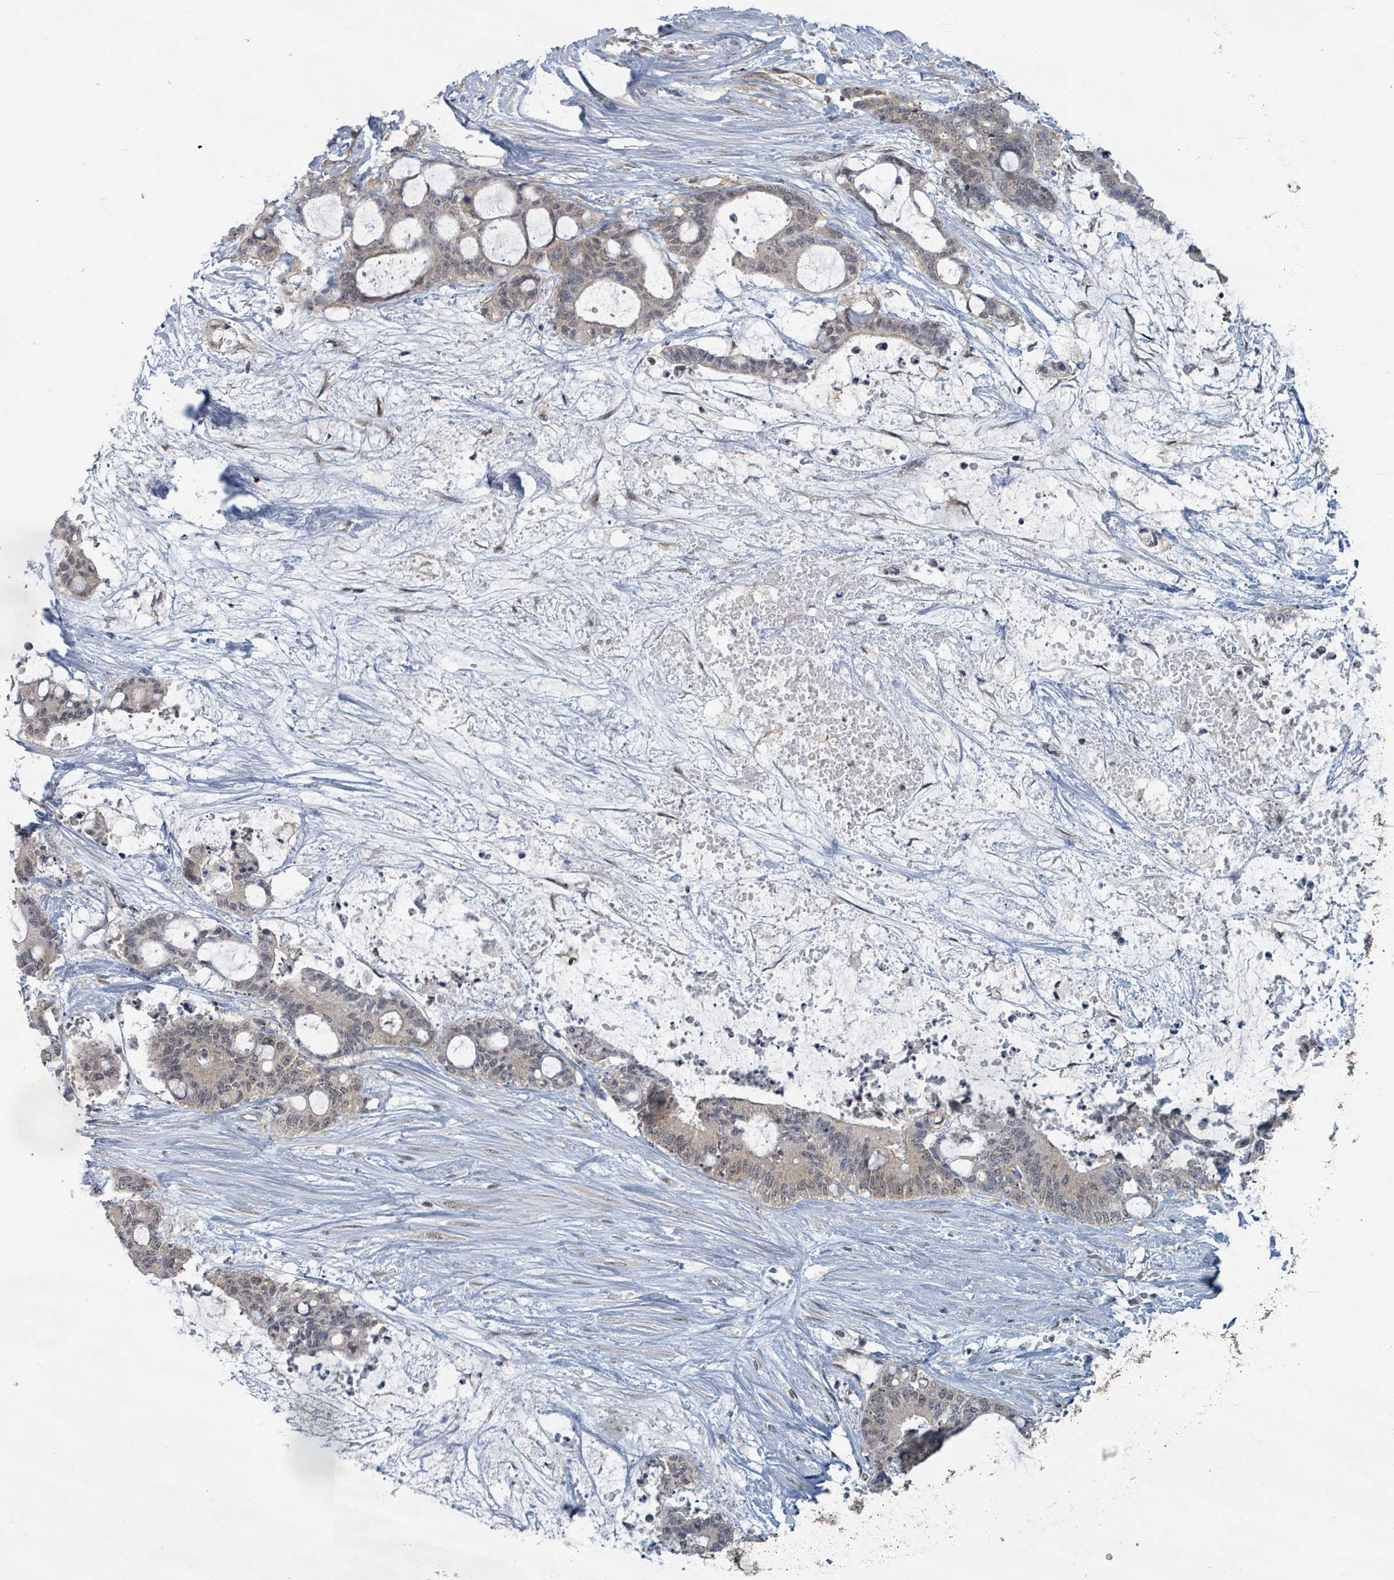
{"staining": {"intensity": "weak", "quantity": "<25%", "location": "nuclear"}, "tissue": "liver cancer", "cell_type": "Tumor cells", "image_type": "cancer", "snomed": [{"axis": "morphology", "description": "Normal tissue, NOS"}, {"axis": "morphology", "description": "Cholangiocarcinoma"}, {"axis": "topography", "description": "Liver"}, {"axis": "topography", "description": "Peripheral nerve tissue"}], "caption": "Immunohistochemistry (IHC) micrograph of neoplastic tissue: liver cholangiocarcinoma stained with DAB demonstrates no significant protein expression in tumor cells.", "gene": "INTS15", "patient": {"sex": "female", "age": 73}}